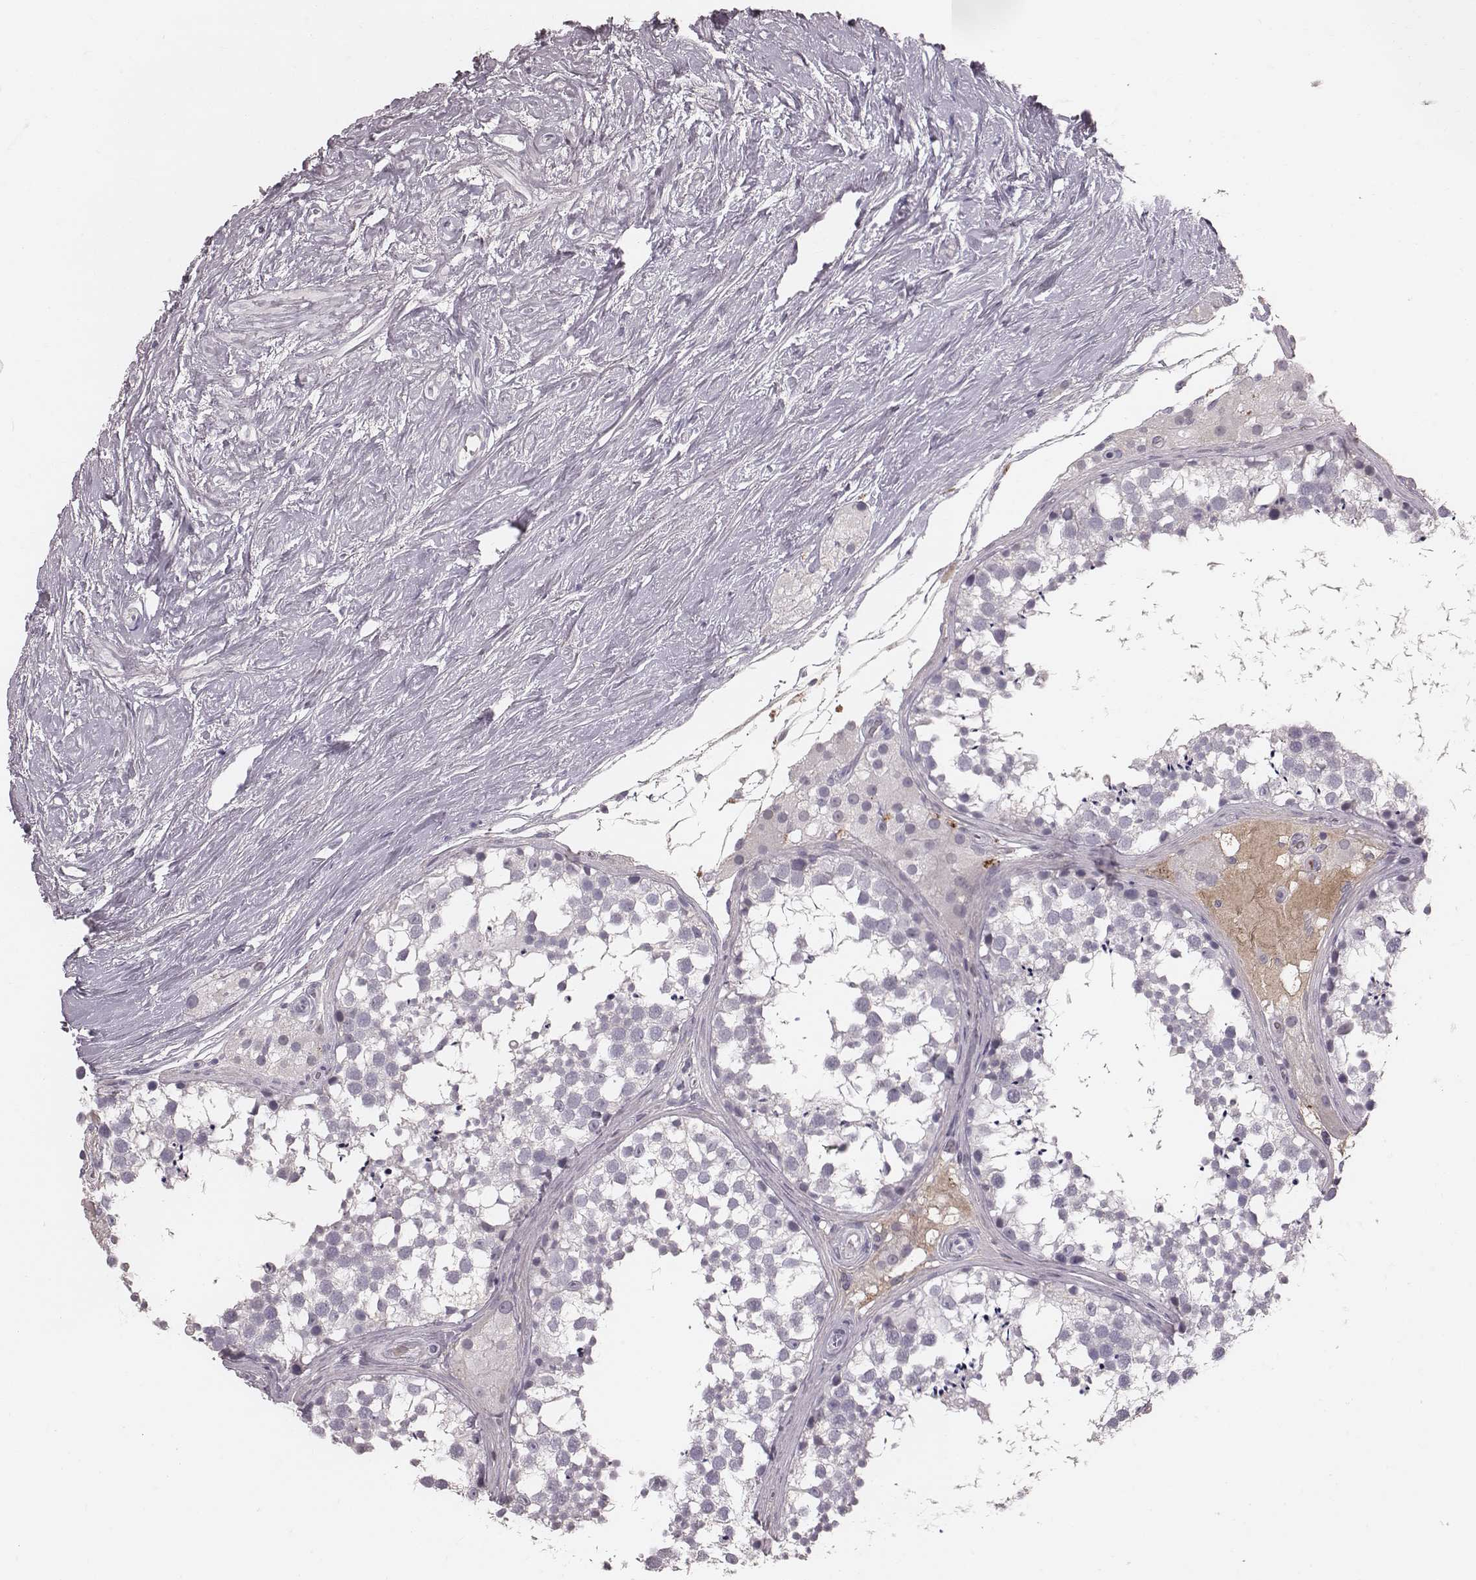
{"staining": {"intensity": "negative", "quantity": "none", "location": "none"}, "tissue": "testis", "cell_type": "Cells in seminiferous ducts", "image_type": "normal", "snomed": [{"axis": "morphology", "description": "Normal tissue, NOS"}, {"axis": "morphology", "description": "Seminoma, NOS"}, {"axis": "topography", "description": "Testis"}], "caption": "Testis was stained to show a protein in brown. There is no significant expression in cells in seminiferous ducts. Nuclei are stained in blue.", "gene": "CFTR", "patient": {"sex": "male", "age": 65}}